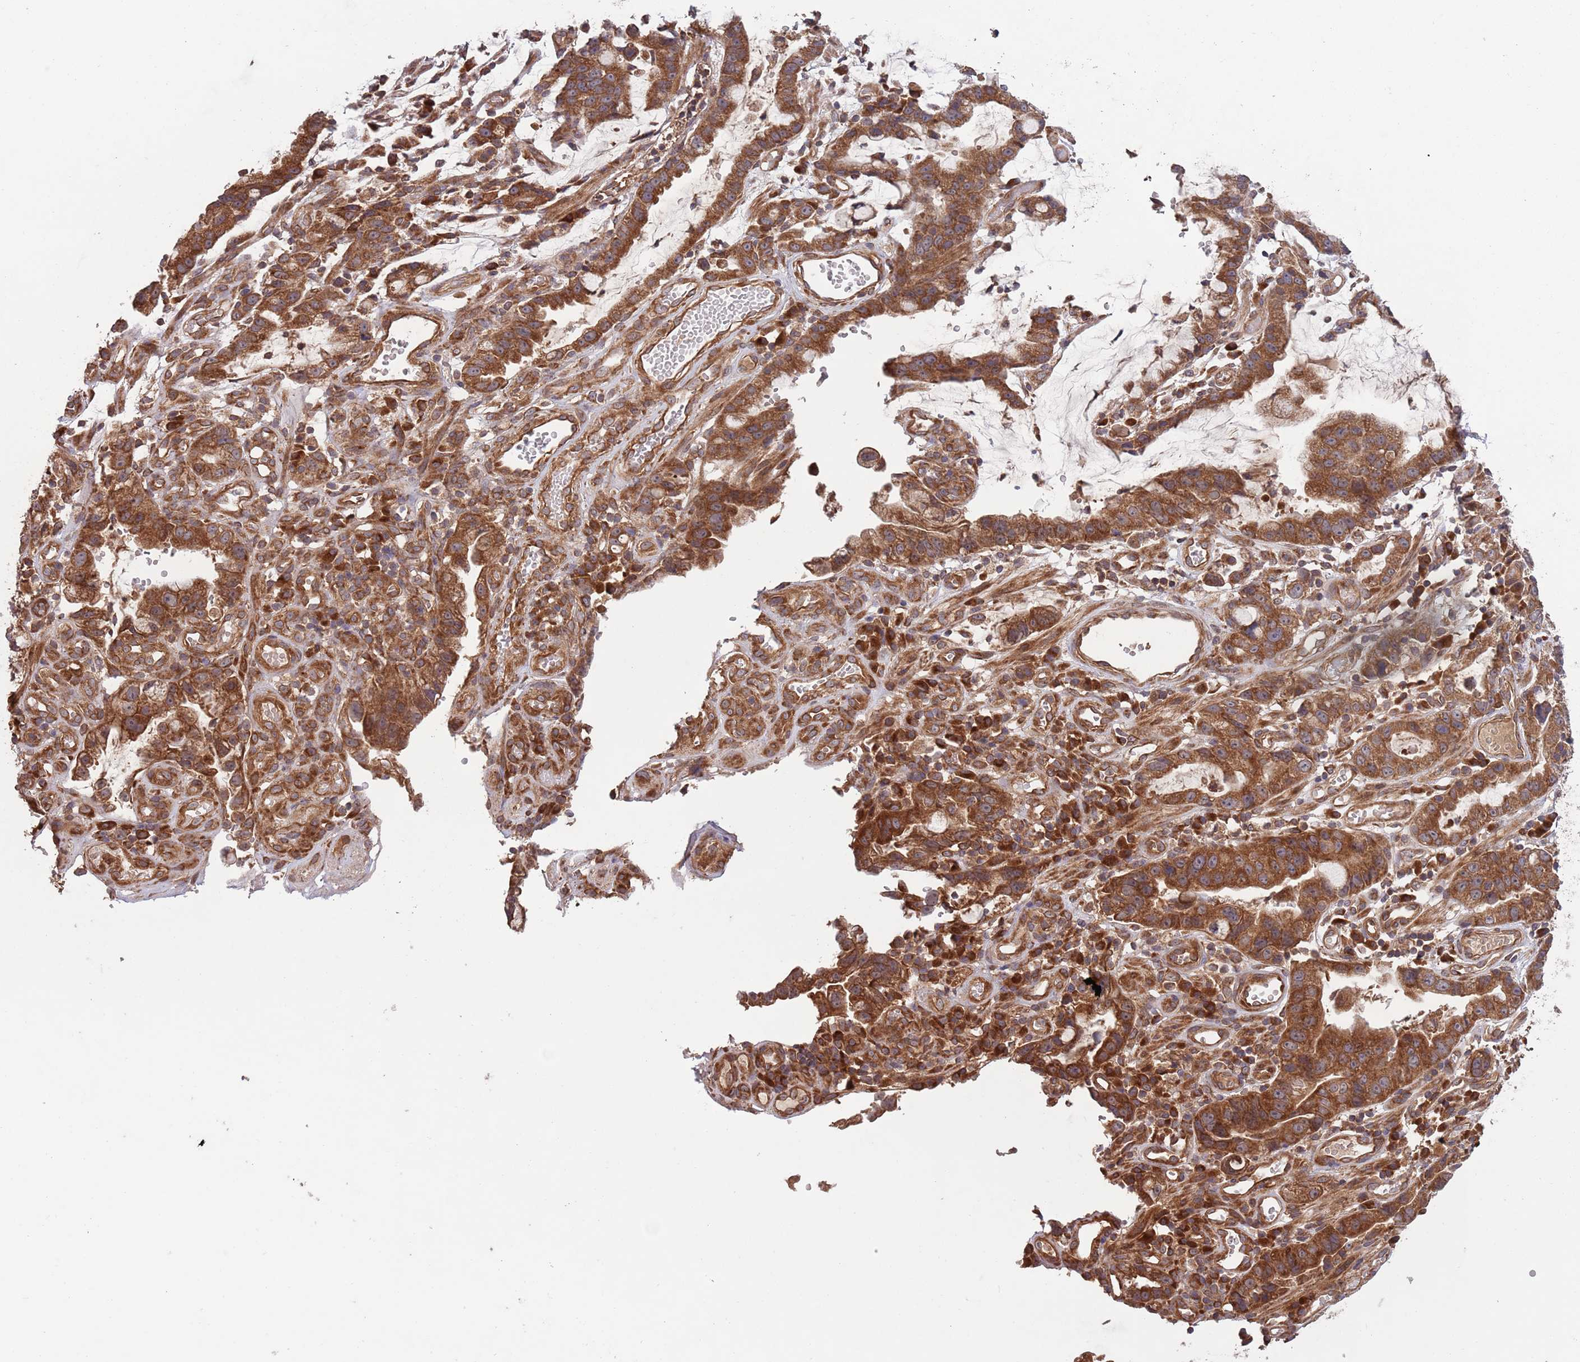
{"staining": {"intensity": "strong", "quantity": ">75%", "location": "cytoplasmic/membranous"}, "tissue": "stomach cancer", "cell_type": "Tumor cells", "image_type": "cancer", "snomed": [{"axis": "morphology", "description": "Adenocarcinoma, NOS"}, {"axis": "topography", "description": "Stomach"}], "caption": "Protein expression analysis of human stomach adenocarcinoma reveals strong cytoplasmic/membranous positivity in about >75% of tumor cells. (Brightfield microscopy of DAB IHC at high magnification).", "gene": "MFNG", "patient": {"sex": "male", "age": 55}}